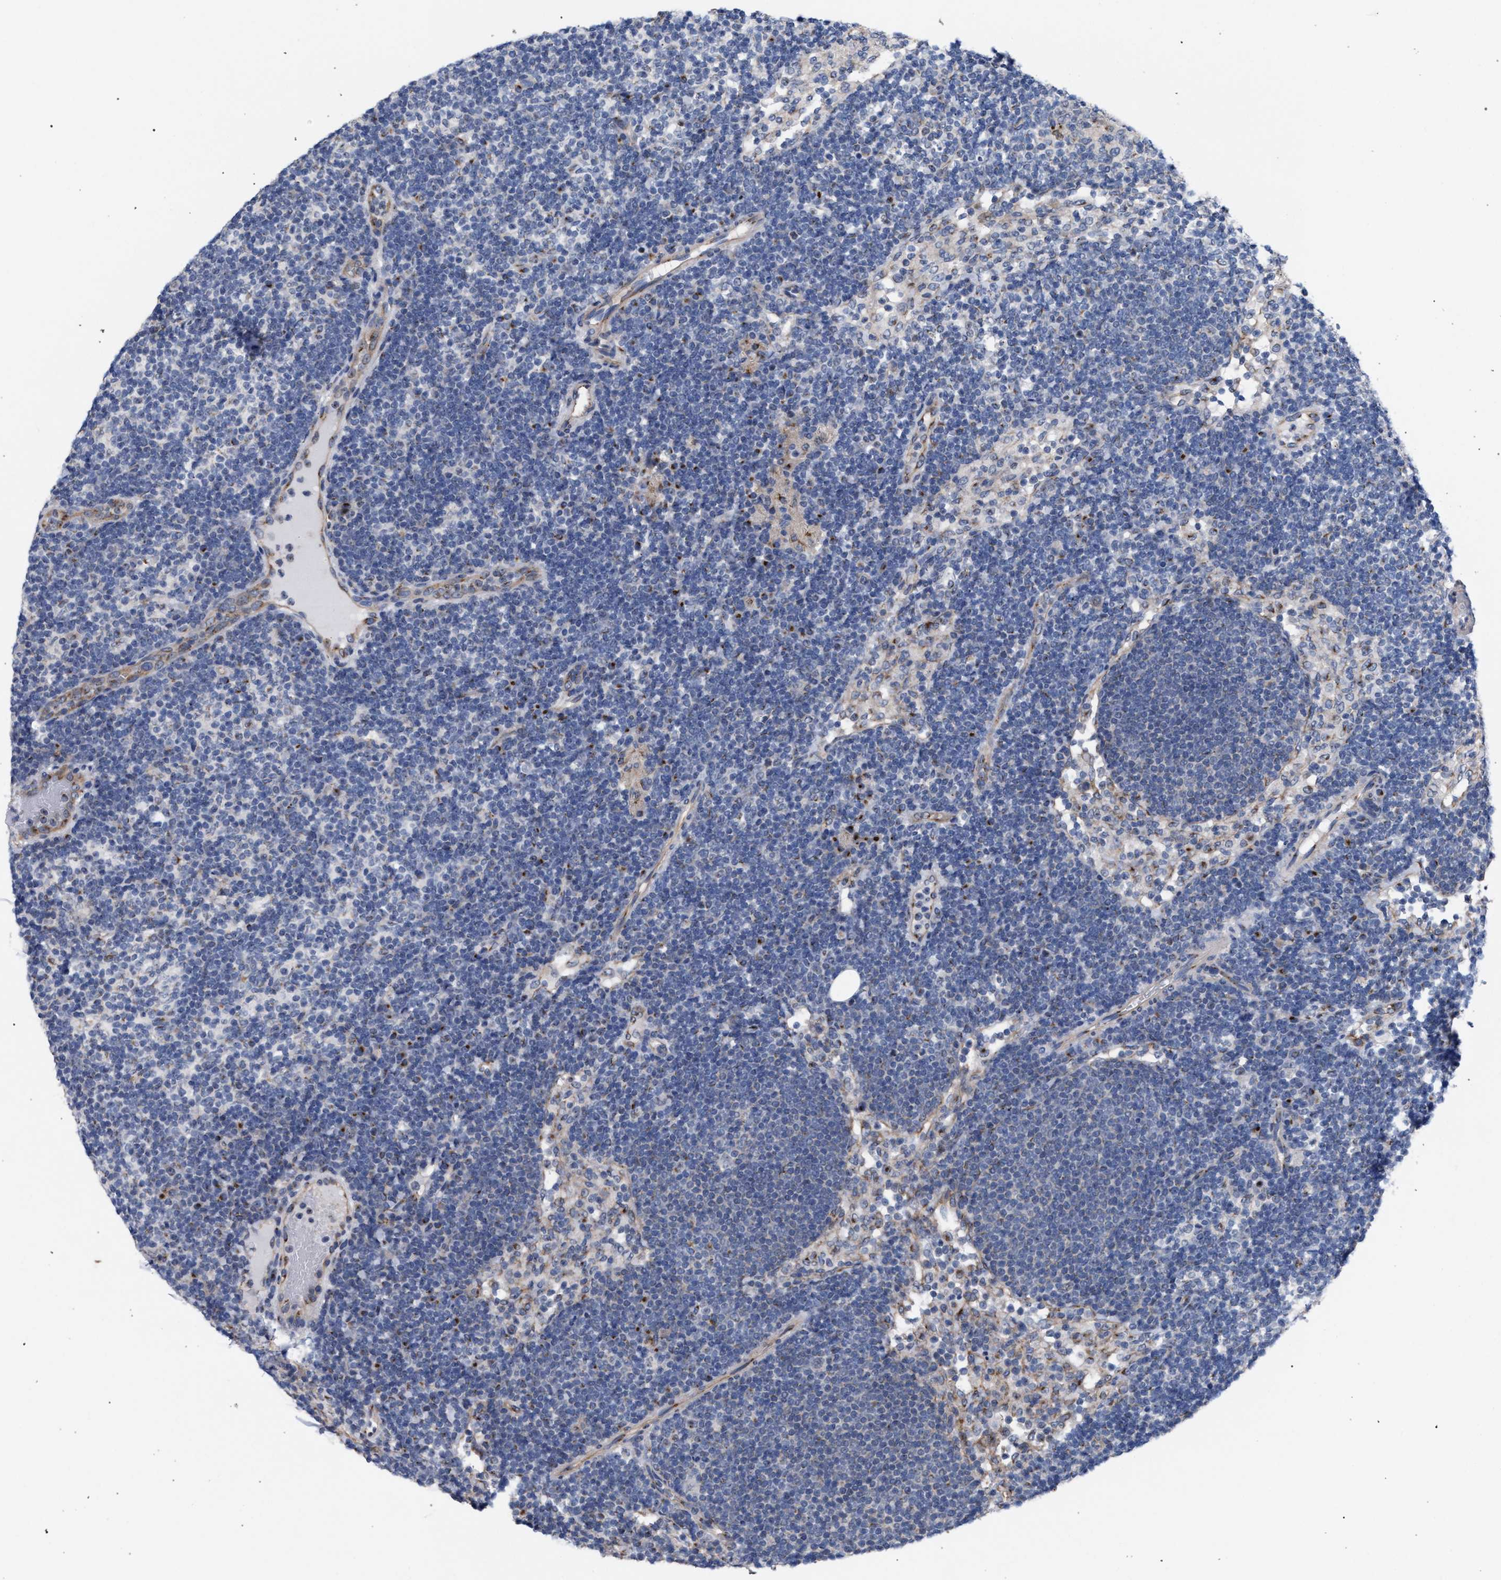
{"staining": {"intensity": "weak", "quantity": "<25%", "location": "cytoplasmic/membranous"}, "tissue": "lymph node", "cell_type": "Germinal center cells", "image_type": "normal", "snomed": [{"axis": "morphology", "description": "Normal tissue, NOS"}, {"axis": "morphology", "description": "Carcinoid, malignant, NOS"}, {"axis": "topography", "description": "Lymph node"}], "caption": "Immunohistochemistry of normal human lymph node demonstrates no staining in germinal center cells.", "gene": "GOLGA2", "patient": {"sex": "male", "age": 47}}